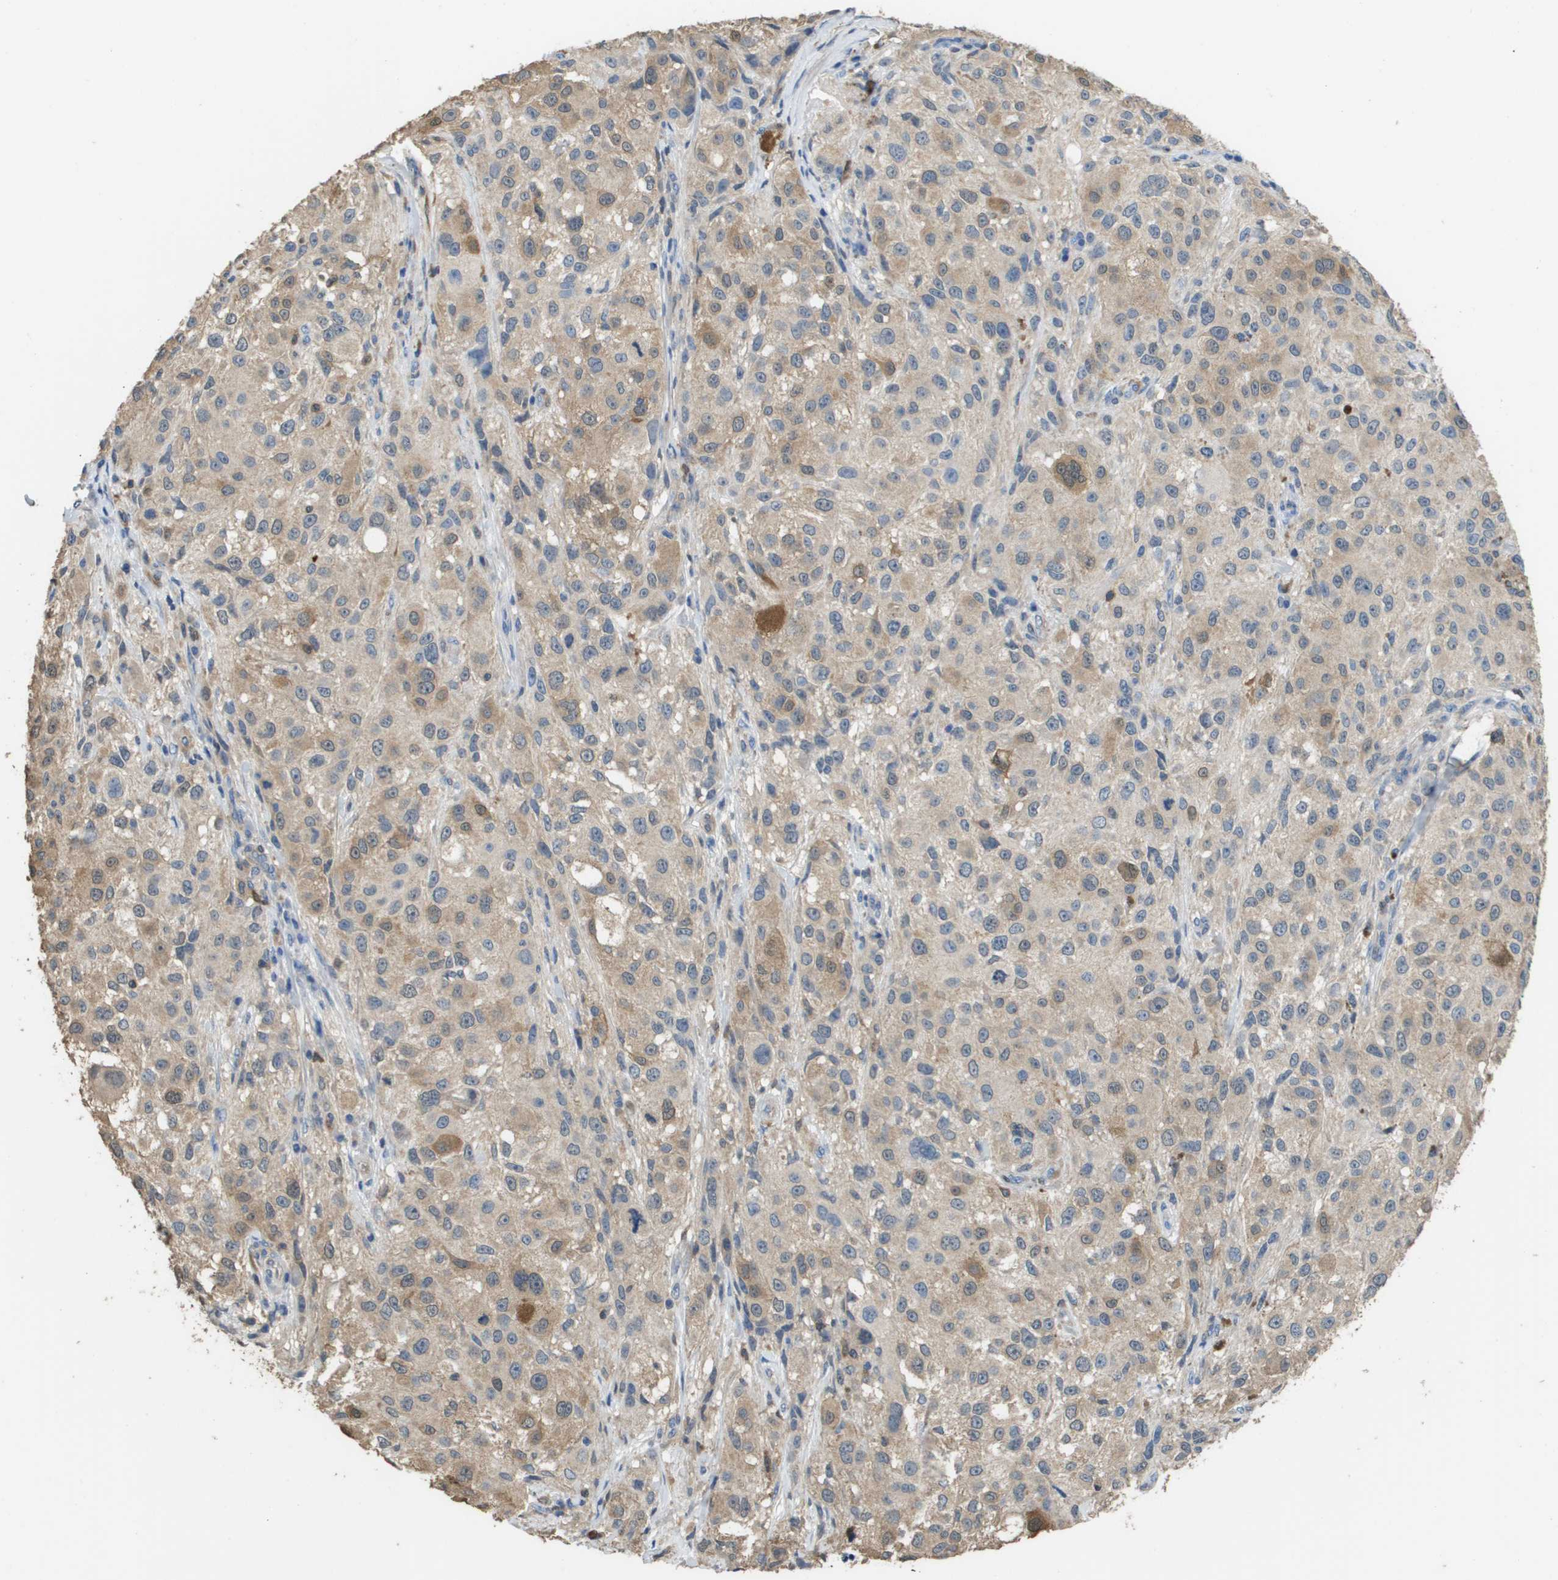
{"staining": {"intensity": "weak", "quantity": ">75%", "location": "cytoplasmic/membranous"}, "tissue": "melanoma", "cell_type": "Tumor cells", "image_type": "cancer", "snomed": [{"axis": "morphology", "description": "Necrosis, NOS"}, {"axis": "morphology", "description": "Malignant melanoma, NOS"}, {"axis": "topography", "description": "Skin"}], "caption": "DAB (3,3'-diaminobenzidine) immunohistochemical staining of malignant melanoma exhibits weak cytoplasmic/membranous protein staining in approximately >75% of tumor cells. (DAB = brown stain, brightfield microscopy at high magnification).", "gene": "FABP5", "patient": {"sex": "female", "age": 87}}